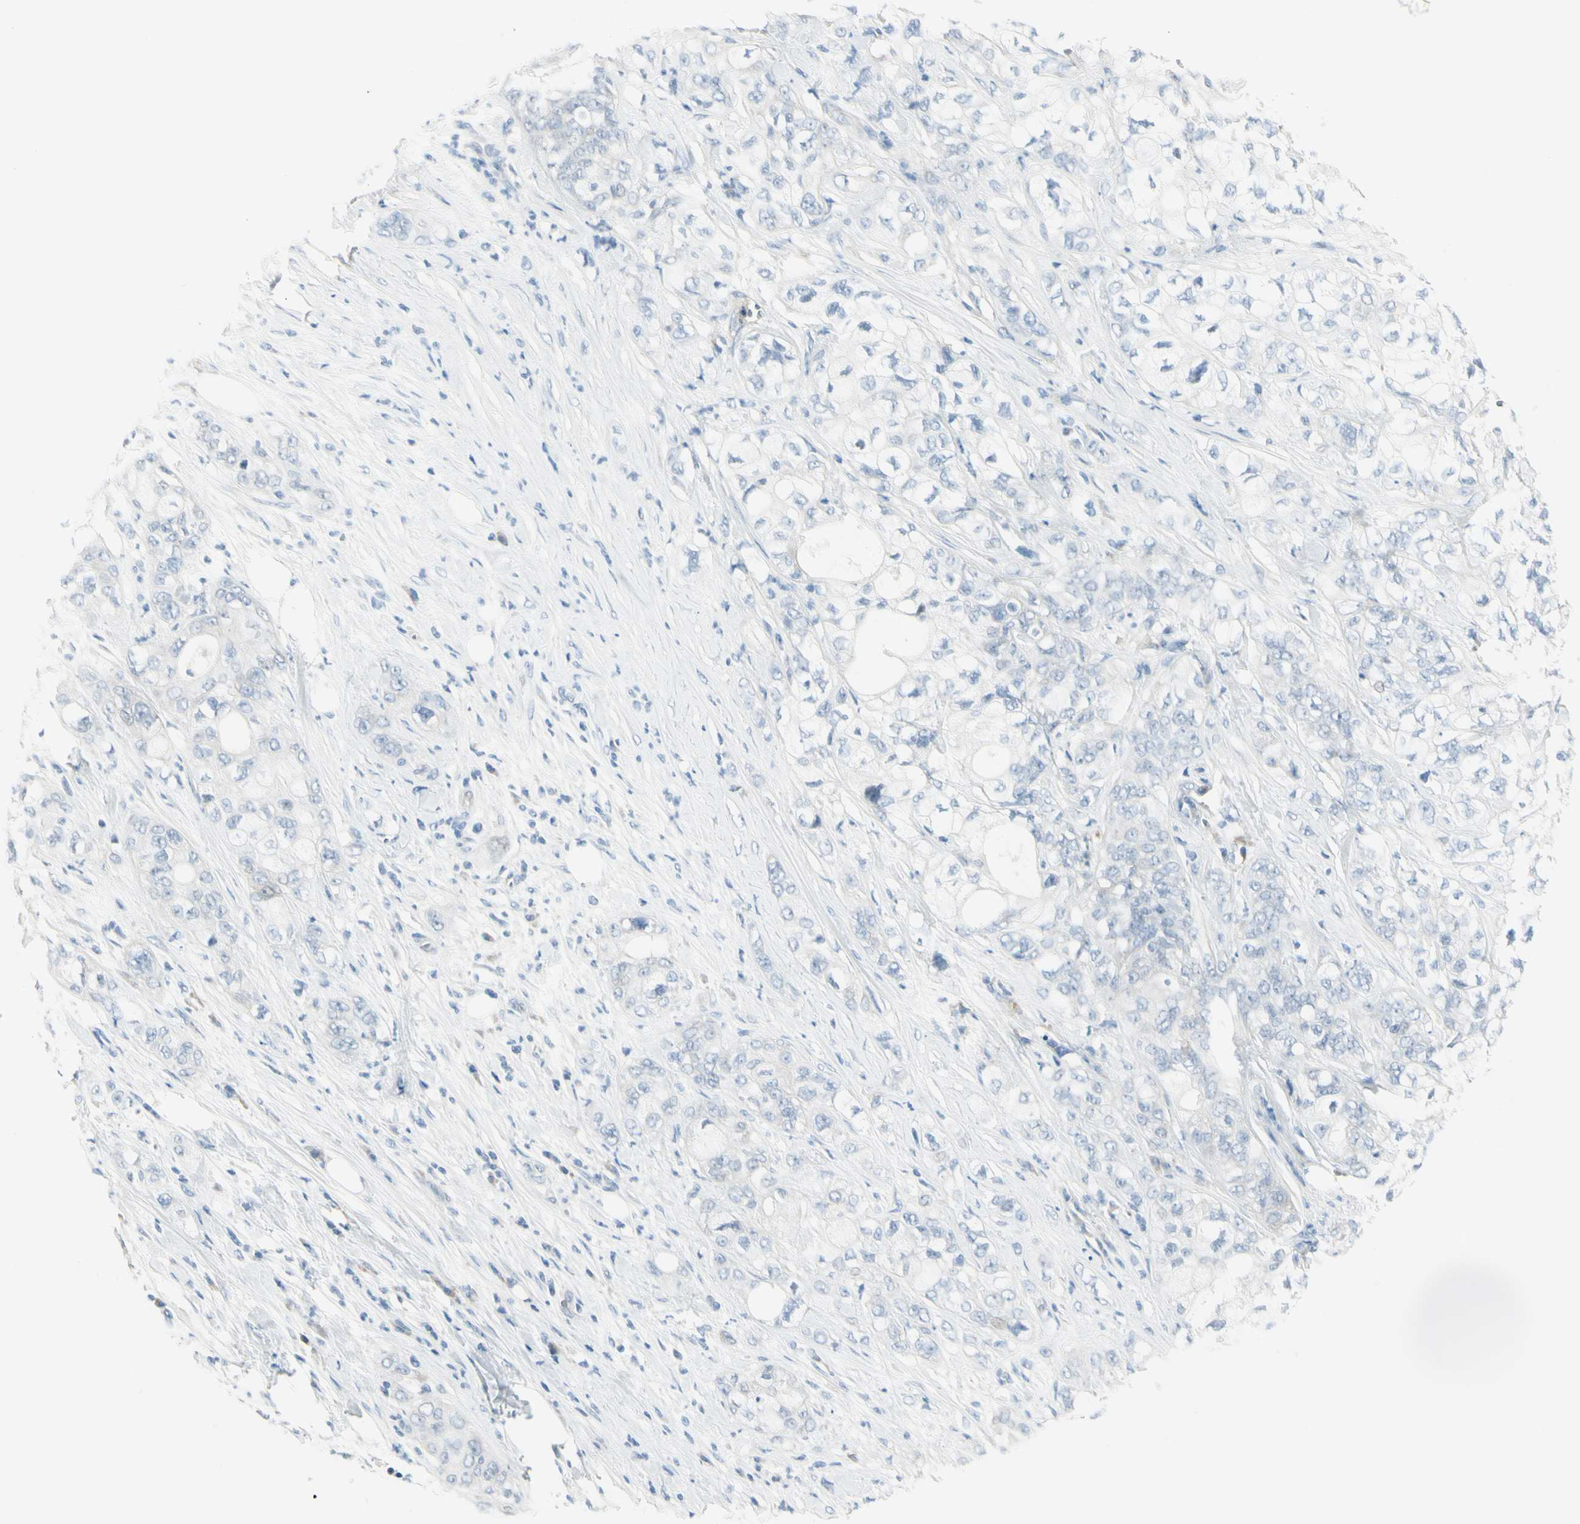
{"staining": {"intensity": "negative", "quantity": "none", "location": "none"}, "tissue": "pancreatic cancer", "cell_type": "Tumor cells", "image_type": "cancer", "snomed": [{"axis": "morphology", "description": "Adenocarcinoma, NOS"}, {"axis": "topography", "description": "Pancreas"}], "caption": "This is an IHC image of human adenocarcinoma (pancreatic). There is no positivity in tumor cells.", "gene": "ASB9", "patient": {"sex": "male", "age": 70}}